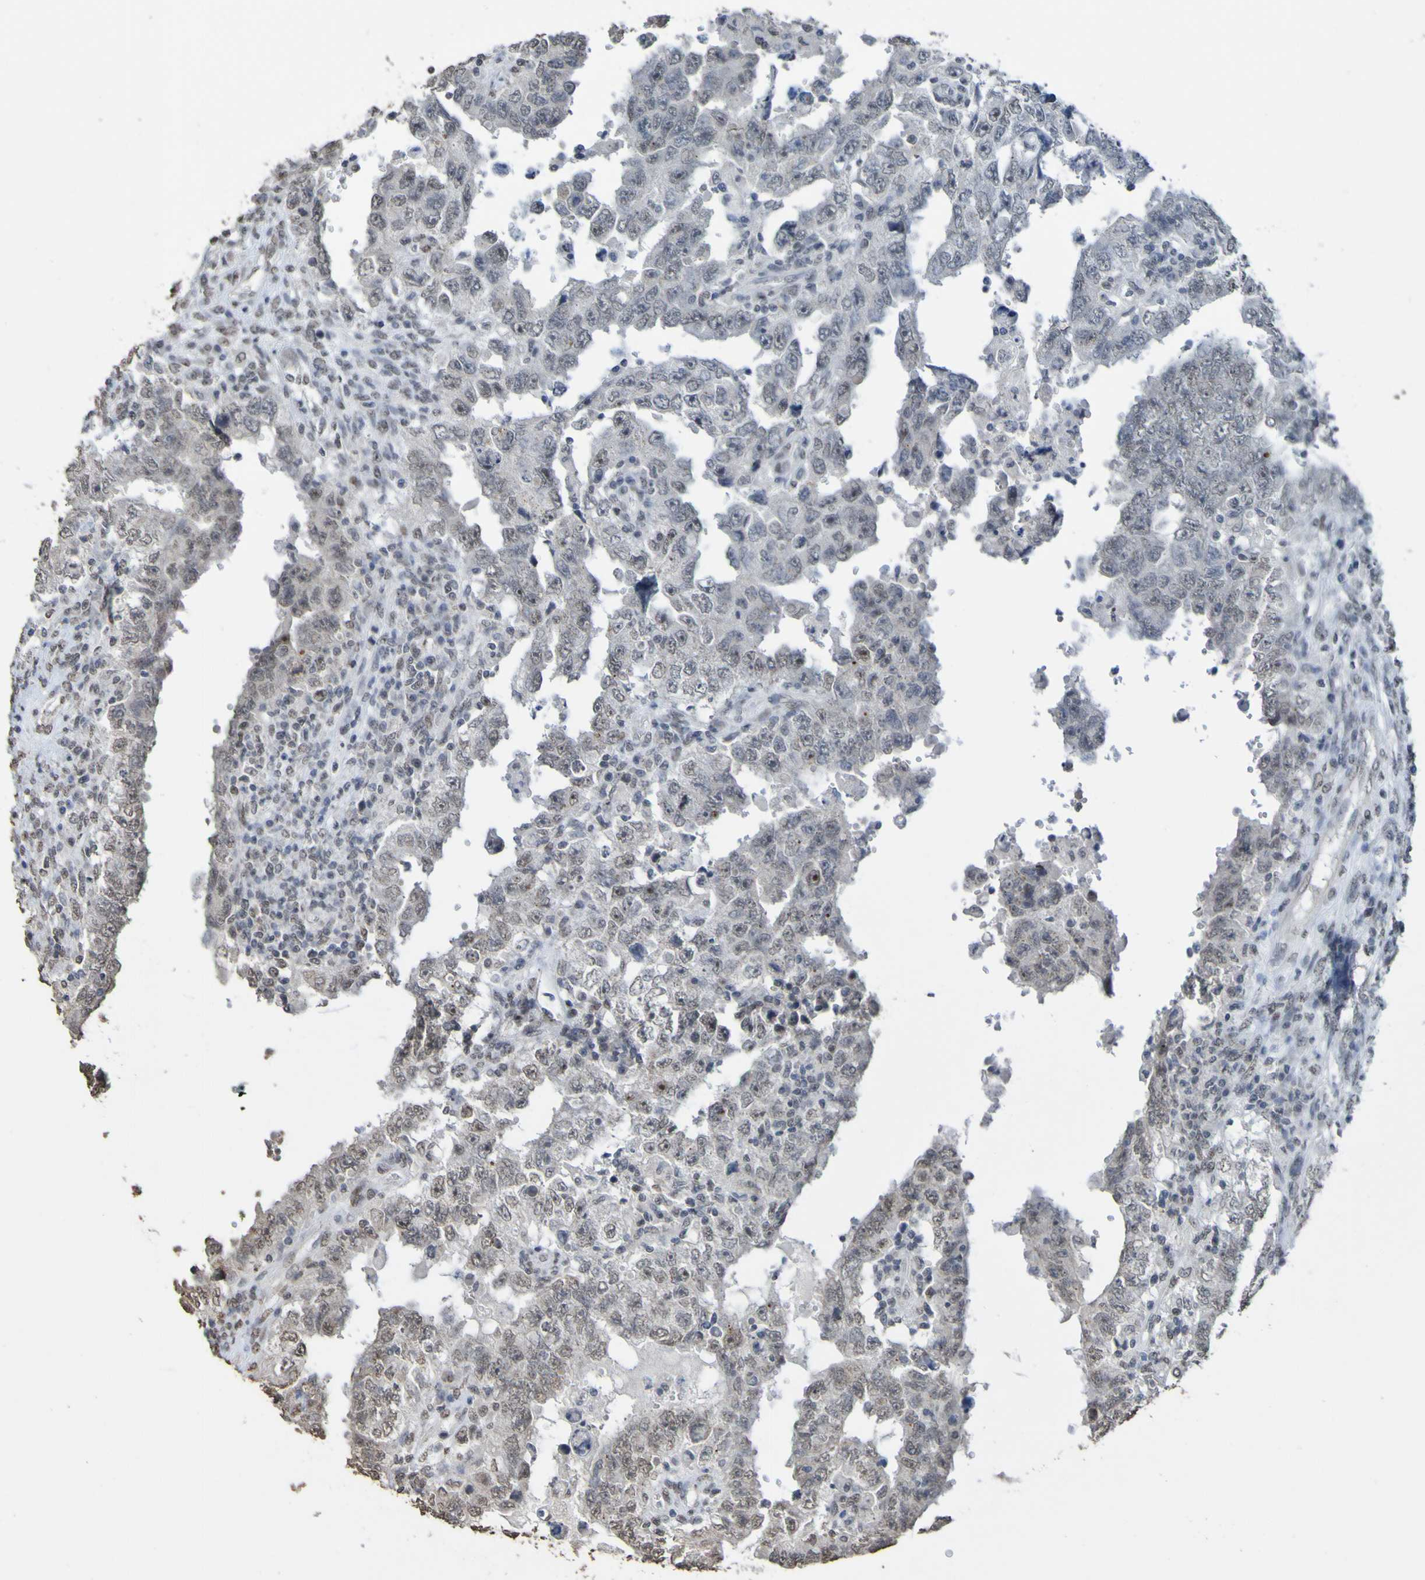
{"staining": {"intensity": "negative", "quantity": "none", "location": "none"}, "tissue": "testis cancer", "cell_type": "Tumor cells", "image_type": "cancer", "snomed": [{"axis": "morphology", "description": "Carcinoma, Embryonal, NOS"}, {"axis": "topography", "description": "Testis"}], "caption": "A micrograph of testis embryonal carcinoma stained for a protein reveals no brown staining in tumor cells.", "gene": "ALKBH2", "patient": {"sex": "male", "age": 26}}